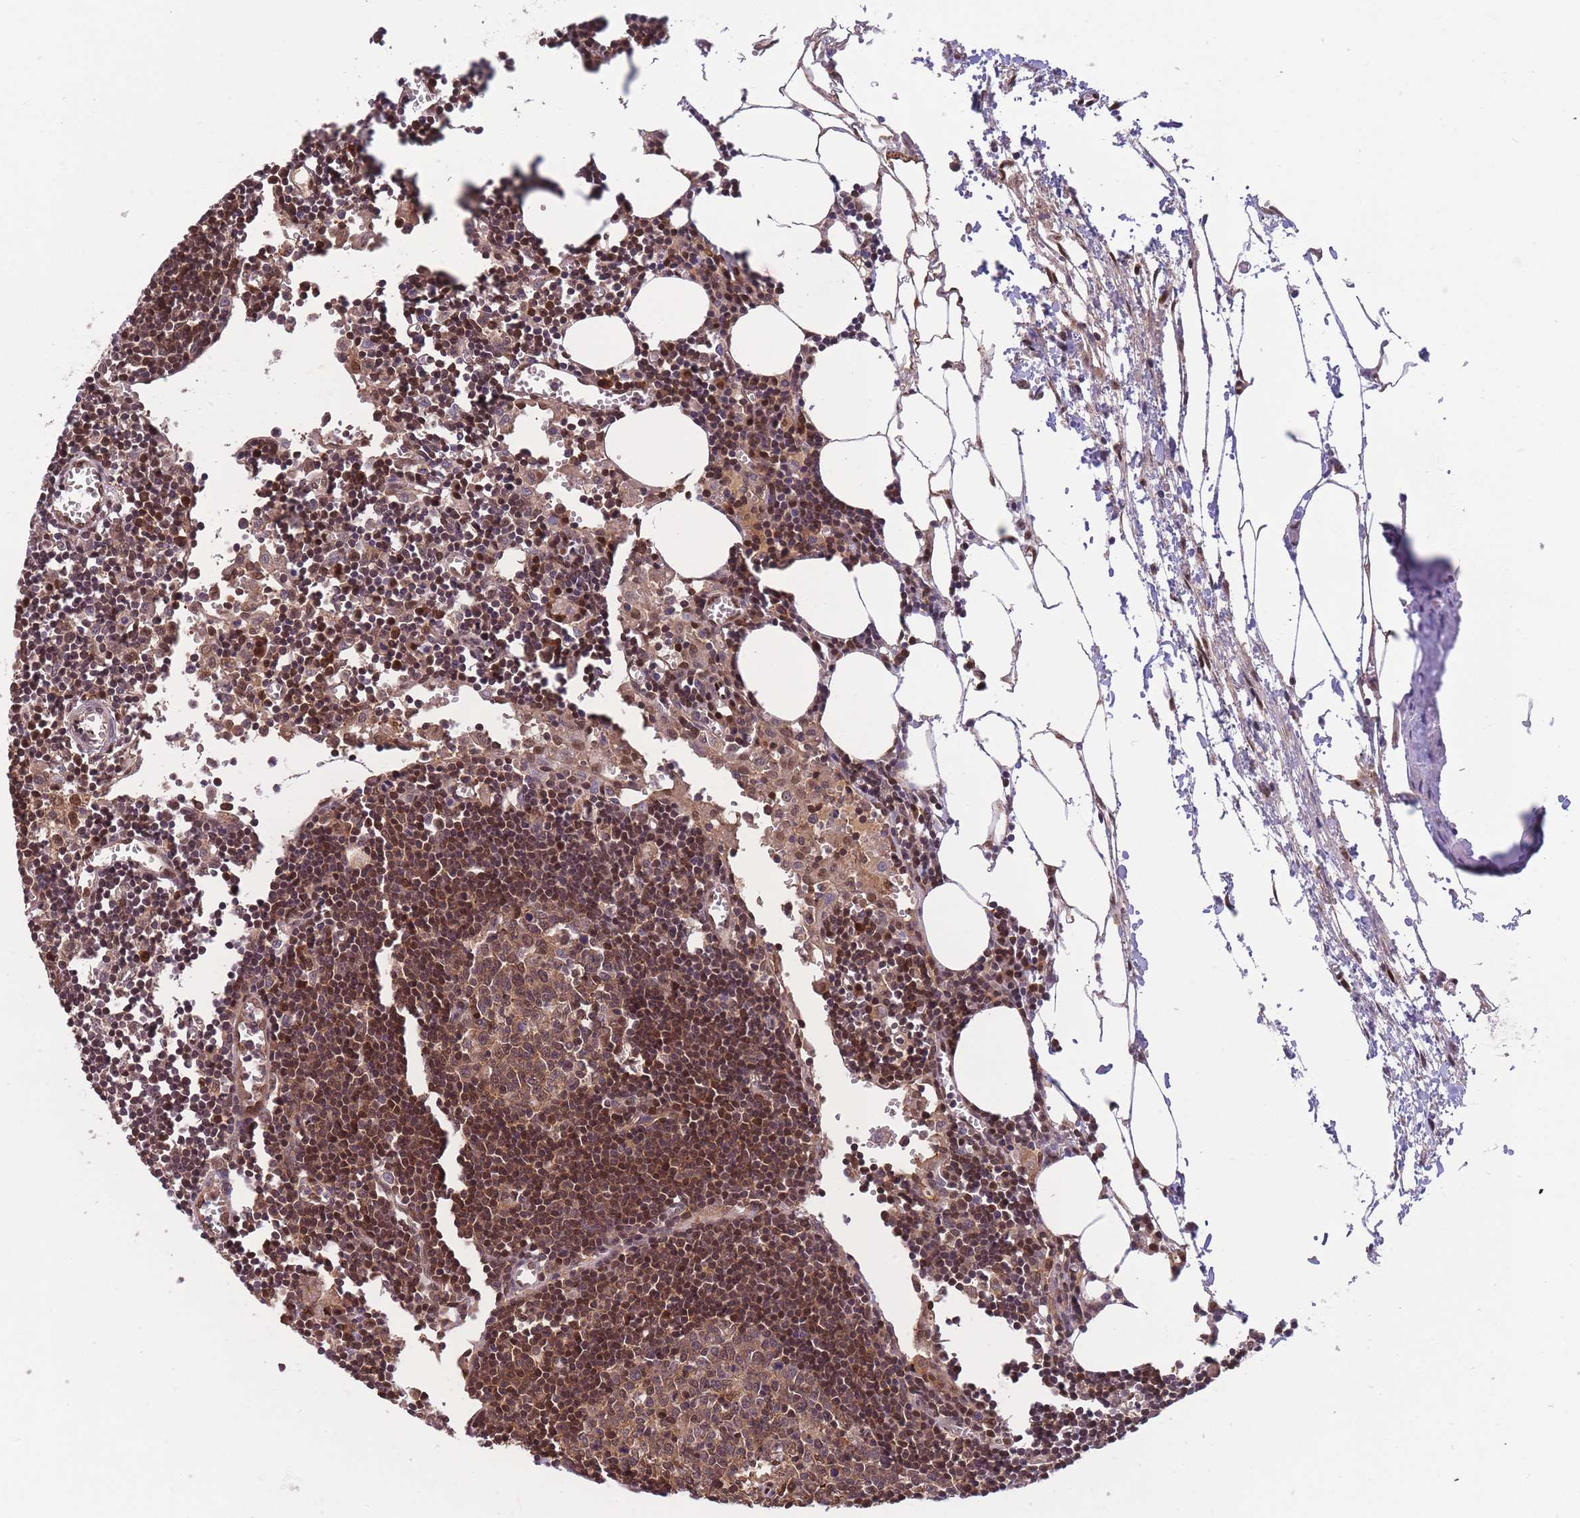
{"staining": {"intensity": "moderate", "quantity": ">75%", "location": "cytoplasmic/membranous"}, "tissue": "lymph node", "cell_type": "Germinal center cells", "image_type": "normal", "snomed": [{"axis": "morphology", "description": "Normal tissue, NOS"}, {"axis": "topography", "description": "Lymph node"}], "caption": "Immunohistochemical staining of unremarkable human lymph node displays >75% levels of moderate cytoplasmic/membranous protein positivity in approximately >75% of germinal center cells.", "gene": "NSFL1C", "patient": {"sex": "male", "age": 62}}